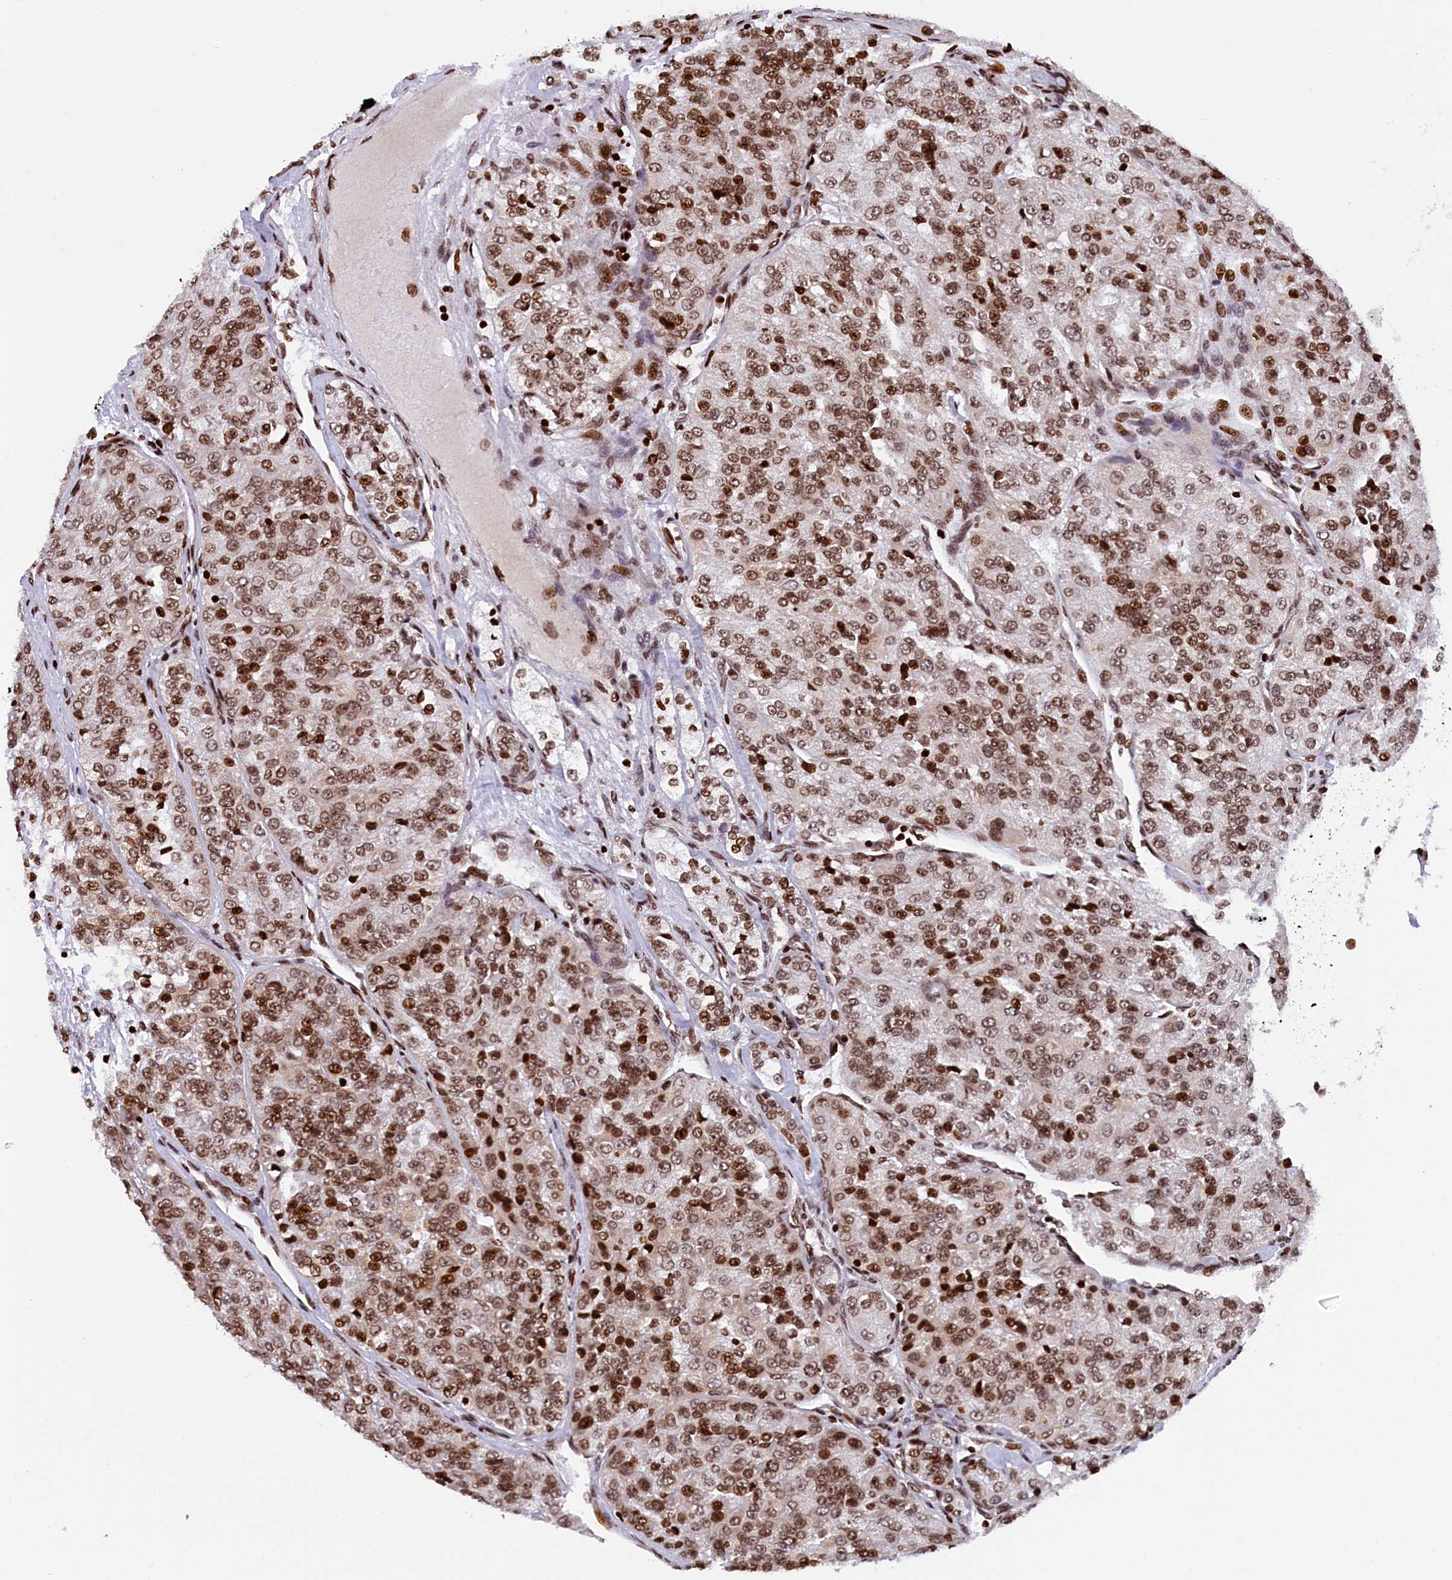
{"staining": {"intensity": "moderate", "quantity": ">75%", "location": "nuclear"}, "tissue": "renal cancer", "cell_type": "Tumor cells", "image_type": "cancer", "snomed": [{"axis": "morphology", "description": "Adenocarcinoma, NOS"}, {"axis": "topography", "description": "Kidney"}], "caption": "High-magnification brightfield microscopy of renal cancer (adenocarcinoma) stained with DAB (brown) and counterstained with hematoxylin (blue). tumor cells exhibit moderate nuclear positivity is appreciated in about>75% of cells.", "gene": "TIMM29", "patient": {"sex": "female", "age": 63}}